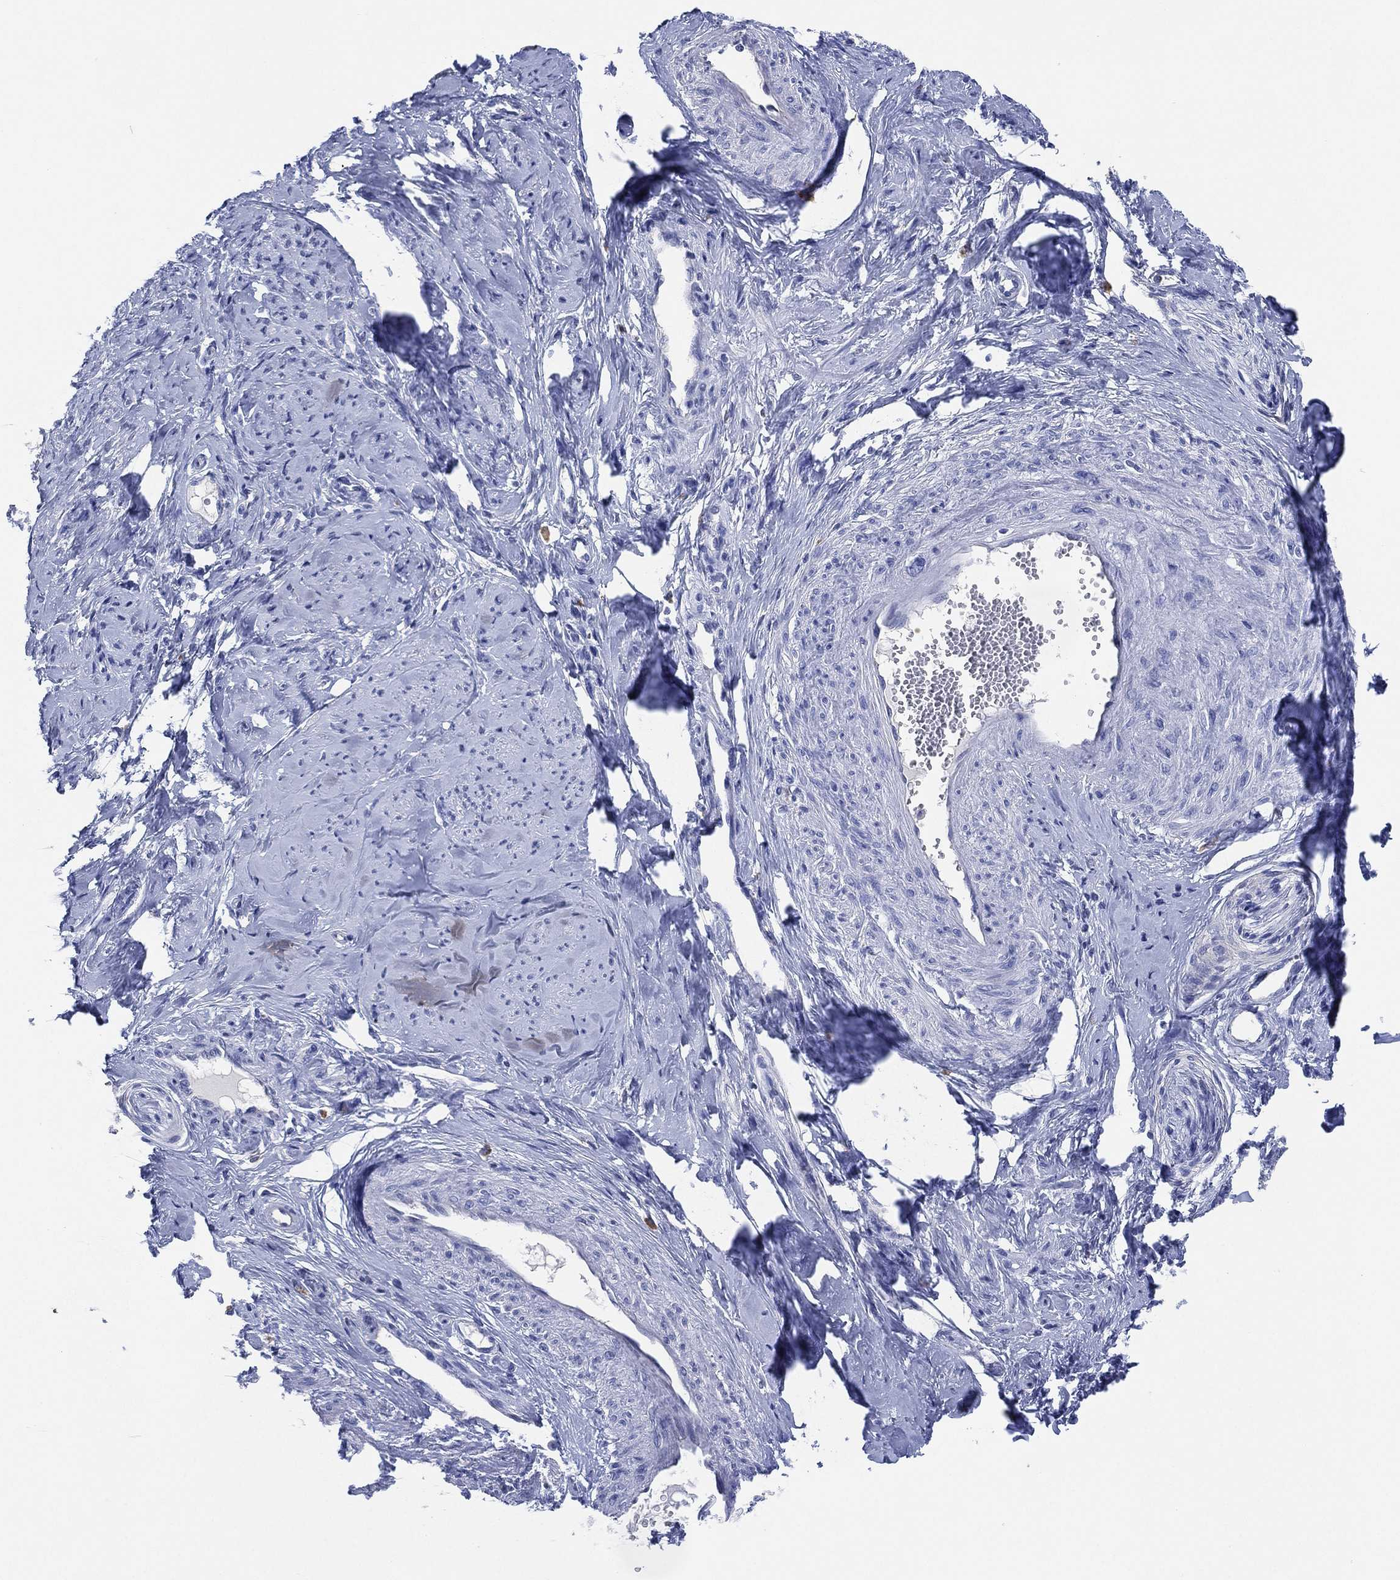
{"staining": {"intensity": "negative", "quantity": "none", "location": "none"}, "tissue": "smooth muscle", "cell_type": "Smooth muscle cells", "image_type": "normal", "snomed": [{"axis": "morphology", "description": "Normal tissue, NOS"}, {"axis": "topography", "description": "Smooth muscle"}], "caption": "An immunohistochemistry (IHC) micrograph of normal smooth muscle is shown. There is no staining in smooth muscle cells of smooth muscle. The staining was performed using DAB to visualize the protein expression in brown, while the nuclei were stained in blue with hematoxylin (Magnification: 20x).", "gene": "GALNS", "patient": {"sex": "female", "age": 48}}